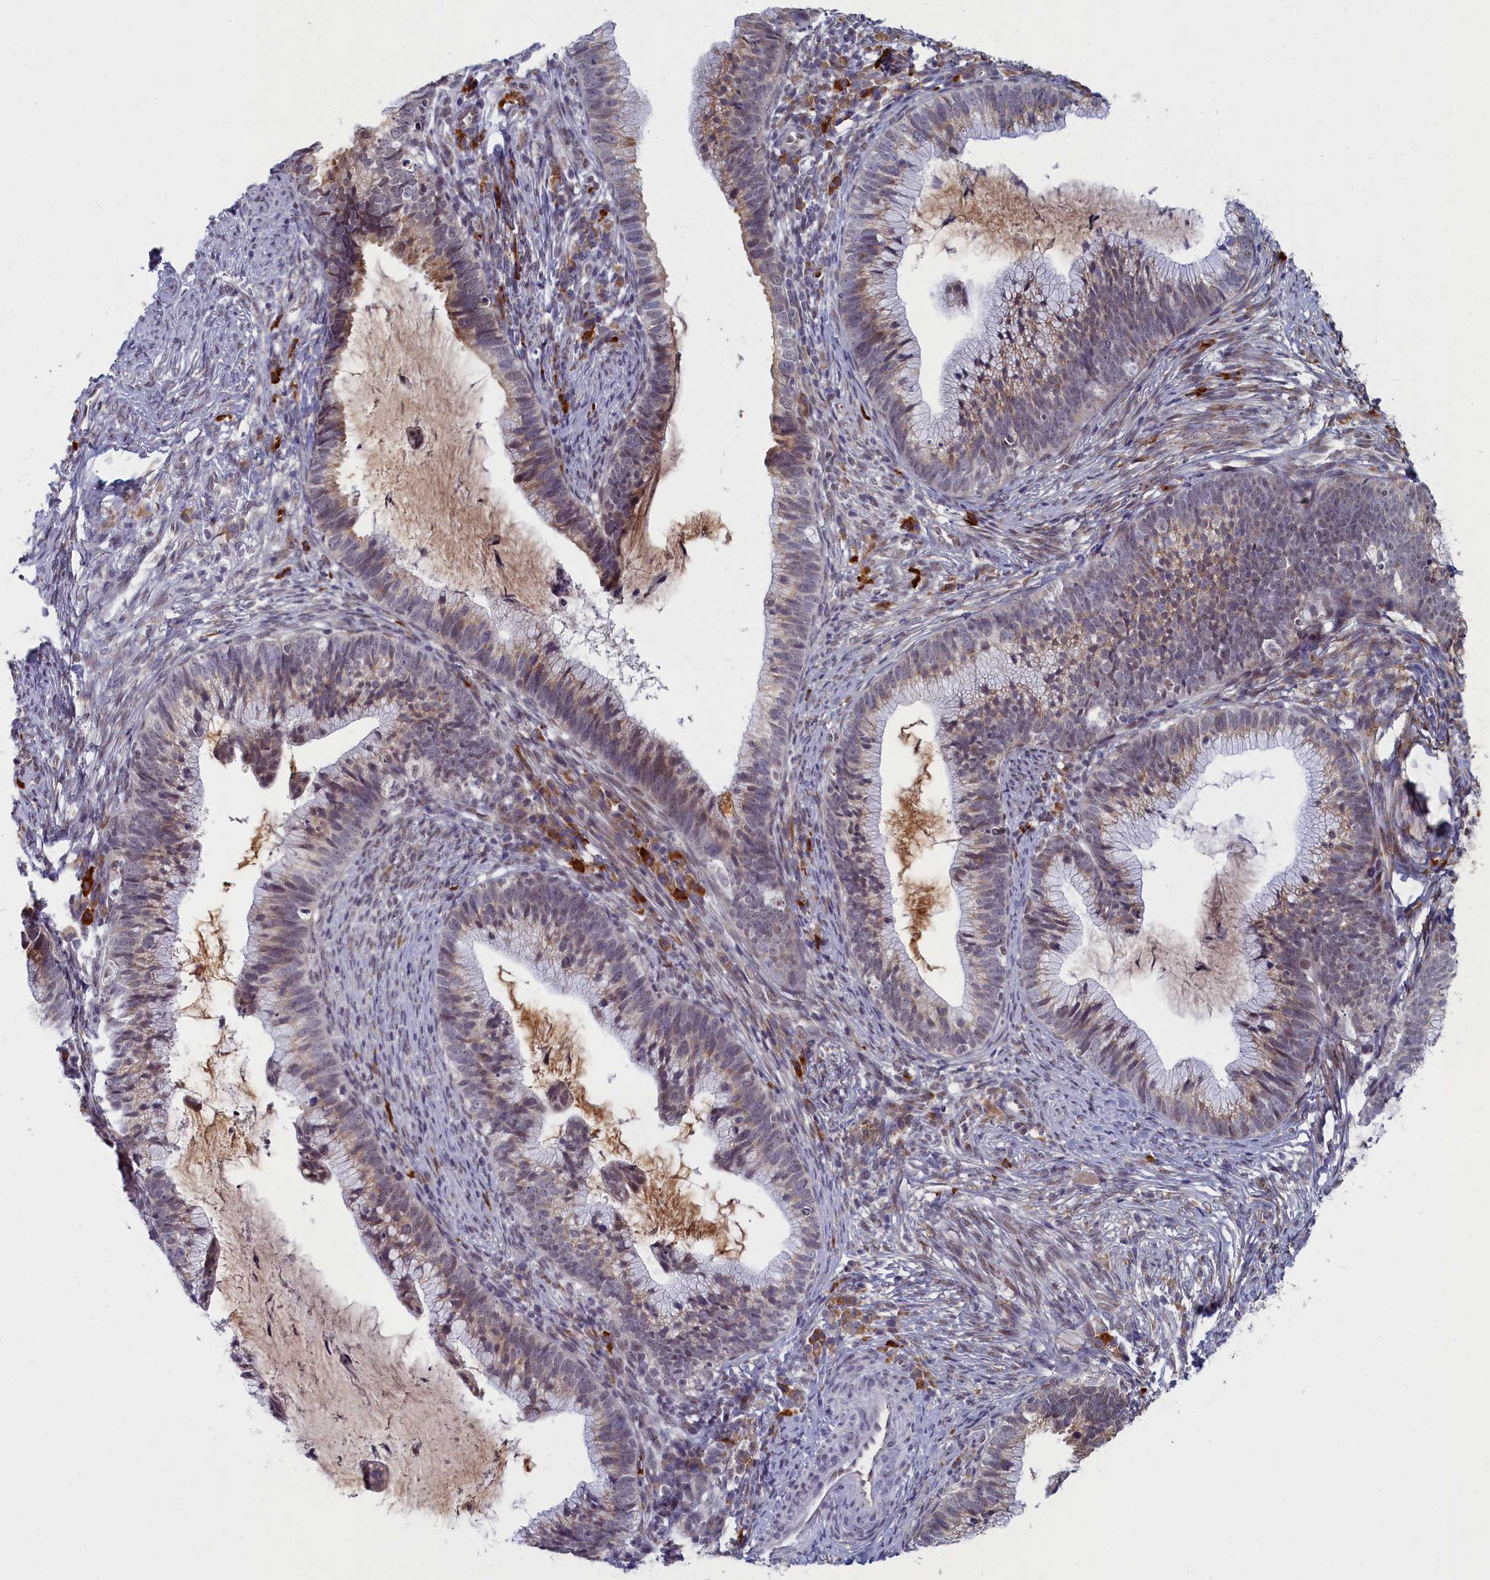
{"staining": {"intensity": "weak", "quantity": "25%-75%", "location": "cytoplasmic/membranous,nuclear"}, "tissue": "cervical cancer", "cell_type": "Tumor cells", "image_type": "cancer", "snomed": [{"axis": "morphology", "description": "Adenocarcinoma, NOS"}, {"axis": "topography", "description": "Cervix"}], "caption": "IHC (DAB (3,3'-diaminobenzidine)) staining of adenocarcinoma (cervical) shows weak cytoplasmic/membranous and nuclear protein positivity in about 25%-75% of tumor cells. (Stains: DAB (3,3'-diaminobenzidine) in brown, nuclei in blue, Microscopy: brightfield microscopy at high magnification).", "gene": "DNAJC17", "patient": {"sex": "female", "age": 36}}